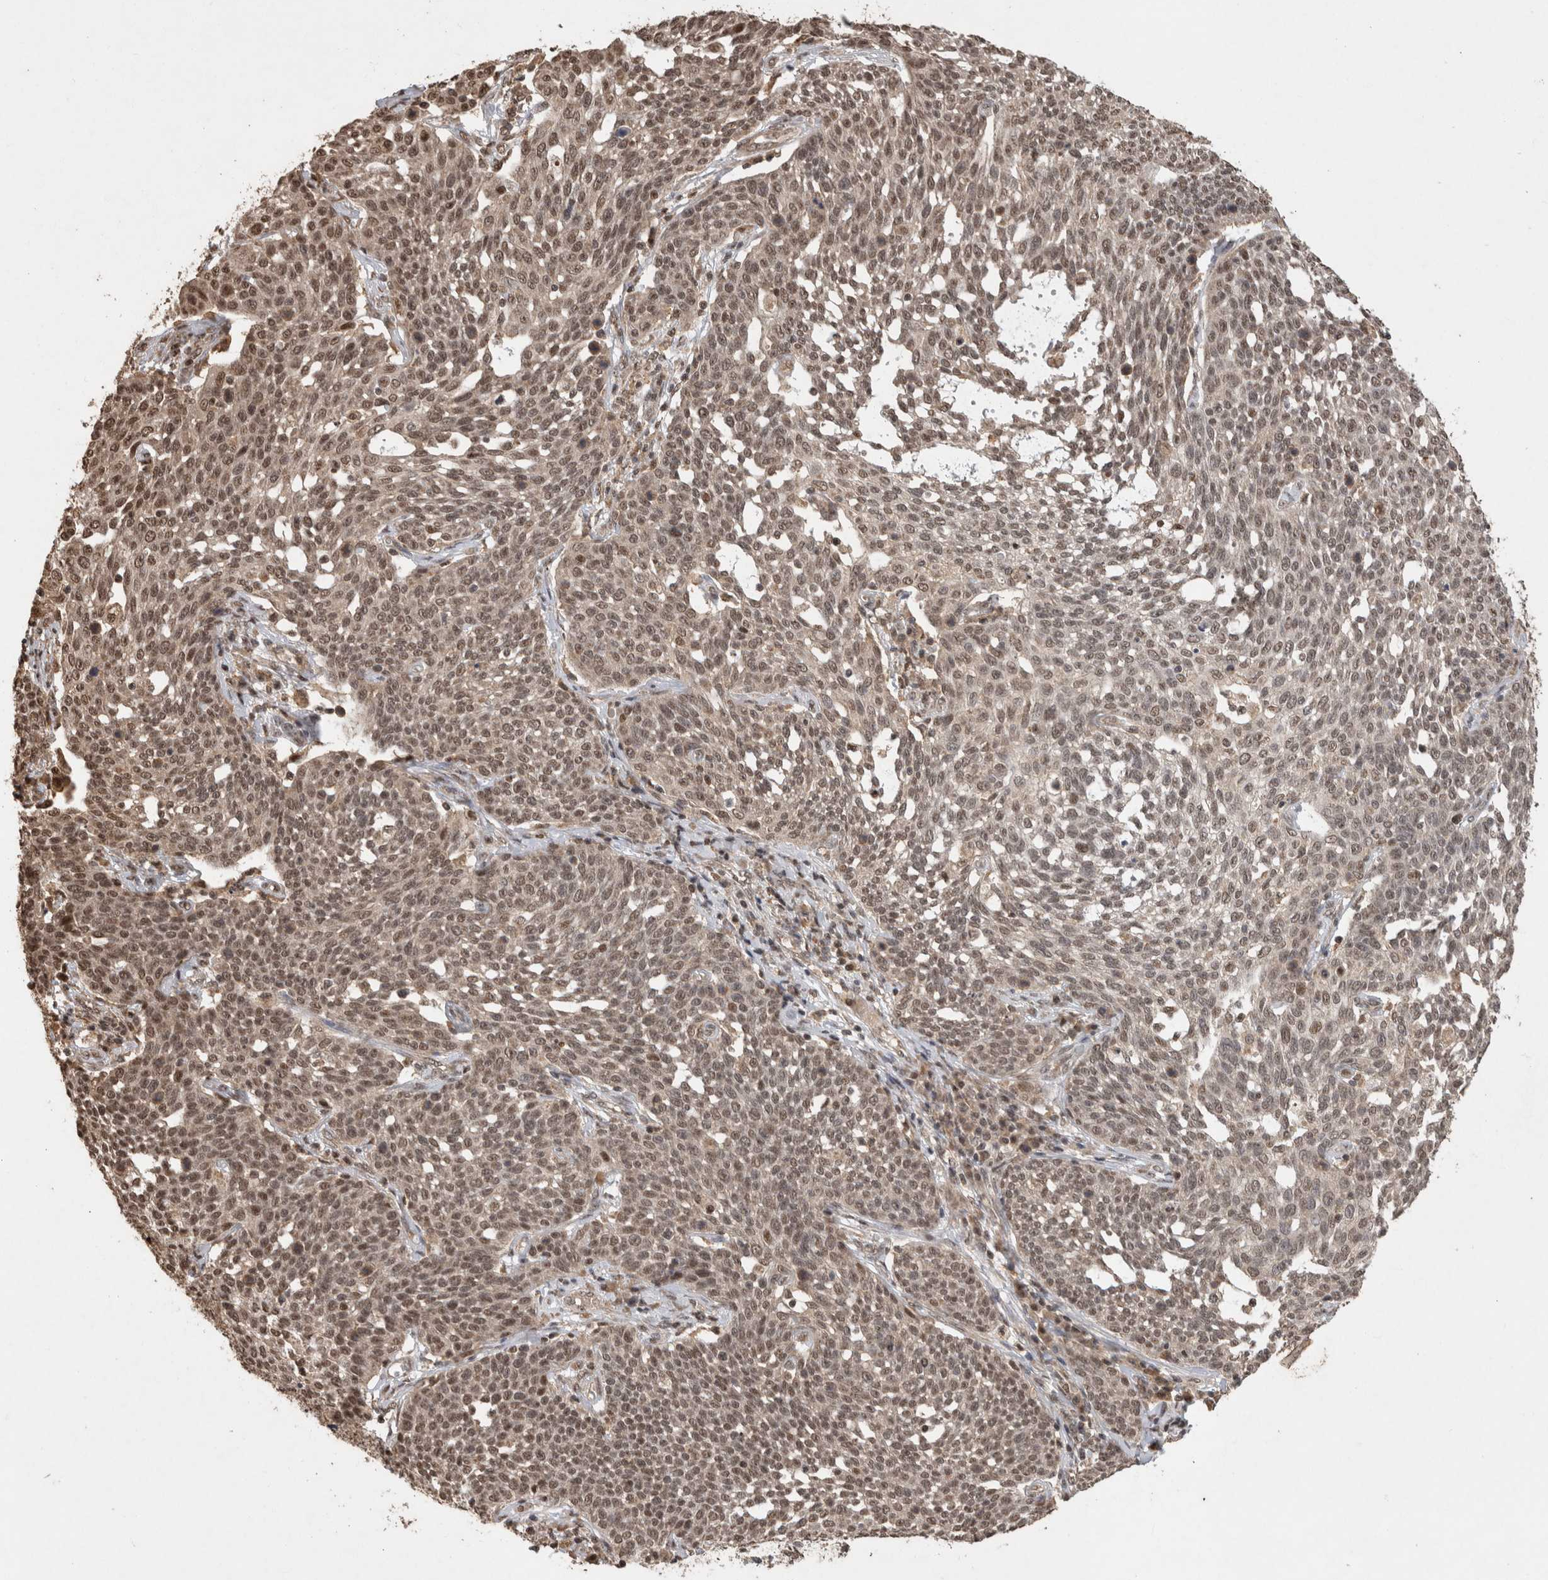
{"staining": {"intensity": "weak", "quantity": ">75%", "location": "nuclear"}, "tissue": "cervical cancer", "cell_type": "Tumor cells", "image_type": "cancer", "snomed": [{"axis": "morphology", "description": "Squamous cell carcinoma, NOS"}, {"axis": "topography", "description": "Cervix"}], "caption": "Immunohistochemistry (DAB (3,3'-diaminobenzidine)) staining of human cervical cancer reveals weak nuclear protein expression in approximately >75% of tumor cells. The staining was performed using DAB (3,3'-diaminobenzidine) to visualize the protein expression in brown, while the nuclei were stained in blue with hematoxylin (Magnification: 20x).", "gene": "KEAP1", "patient": {"sex": "female", "age": 34}}